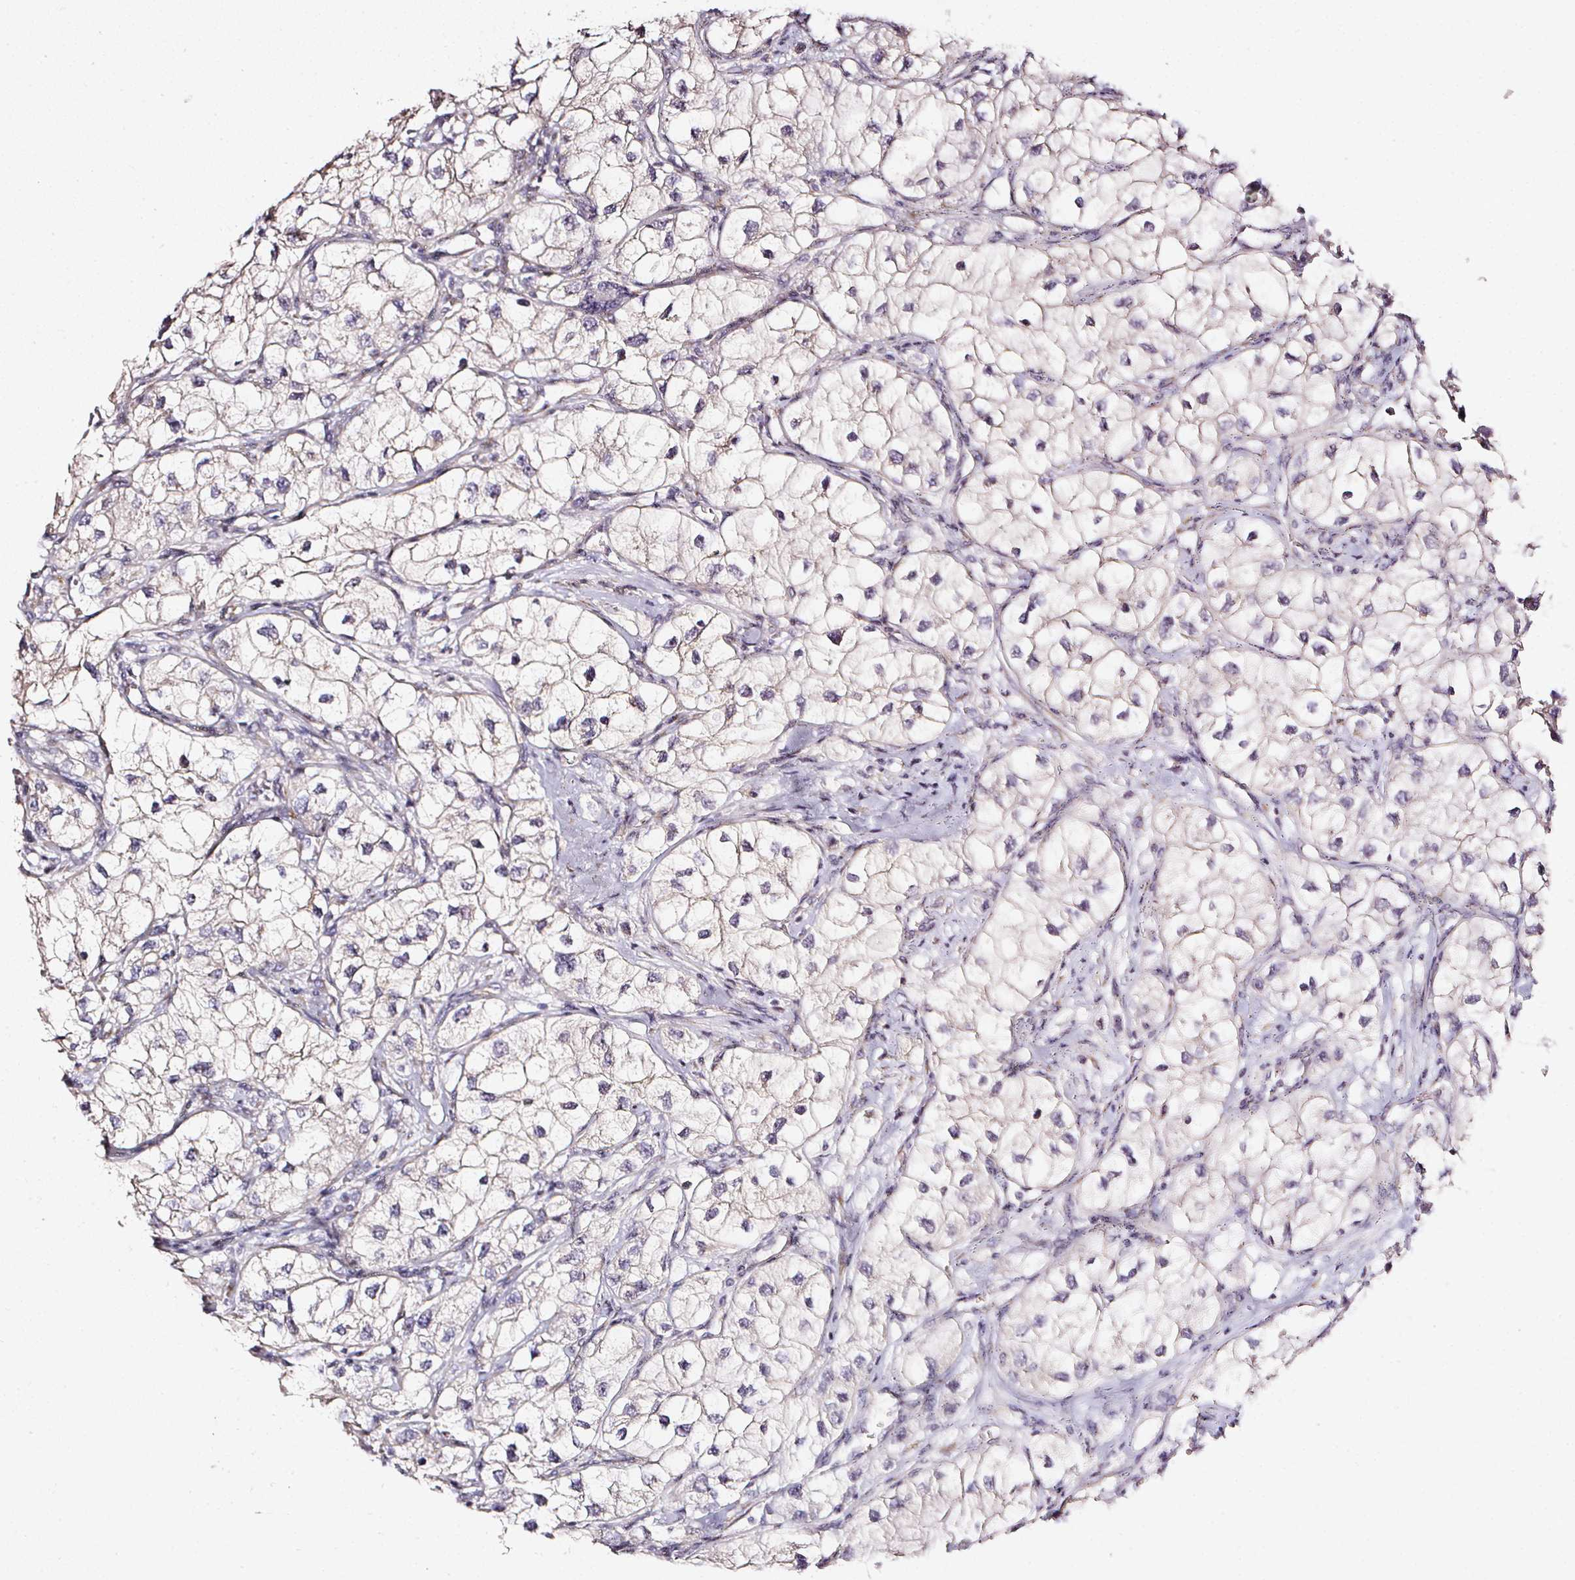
{"staining": {"intensity": "negative", "quantity": "none", "location": "none"}, "tissue": "renal cancer", "cell_type": "Tumor cells", "image_type": "cancer", "snomed": [{"axis": "morphology", "description": "Adenocarcinoma, NOS"}, {"axis": "topography", "description": "Kidney"}], "caption": "The micrograph shows no staining of tumor cells in adenocarcinoma (renal).", "gene": "NTRK1", "patient": {"sex": "male", "age": 59}}